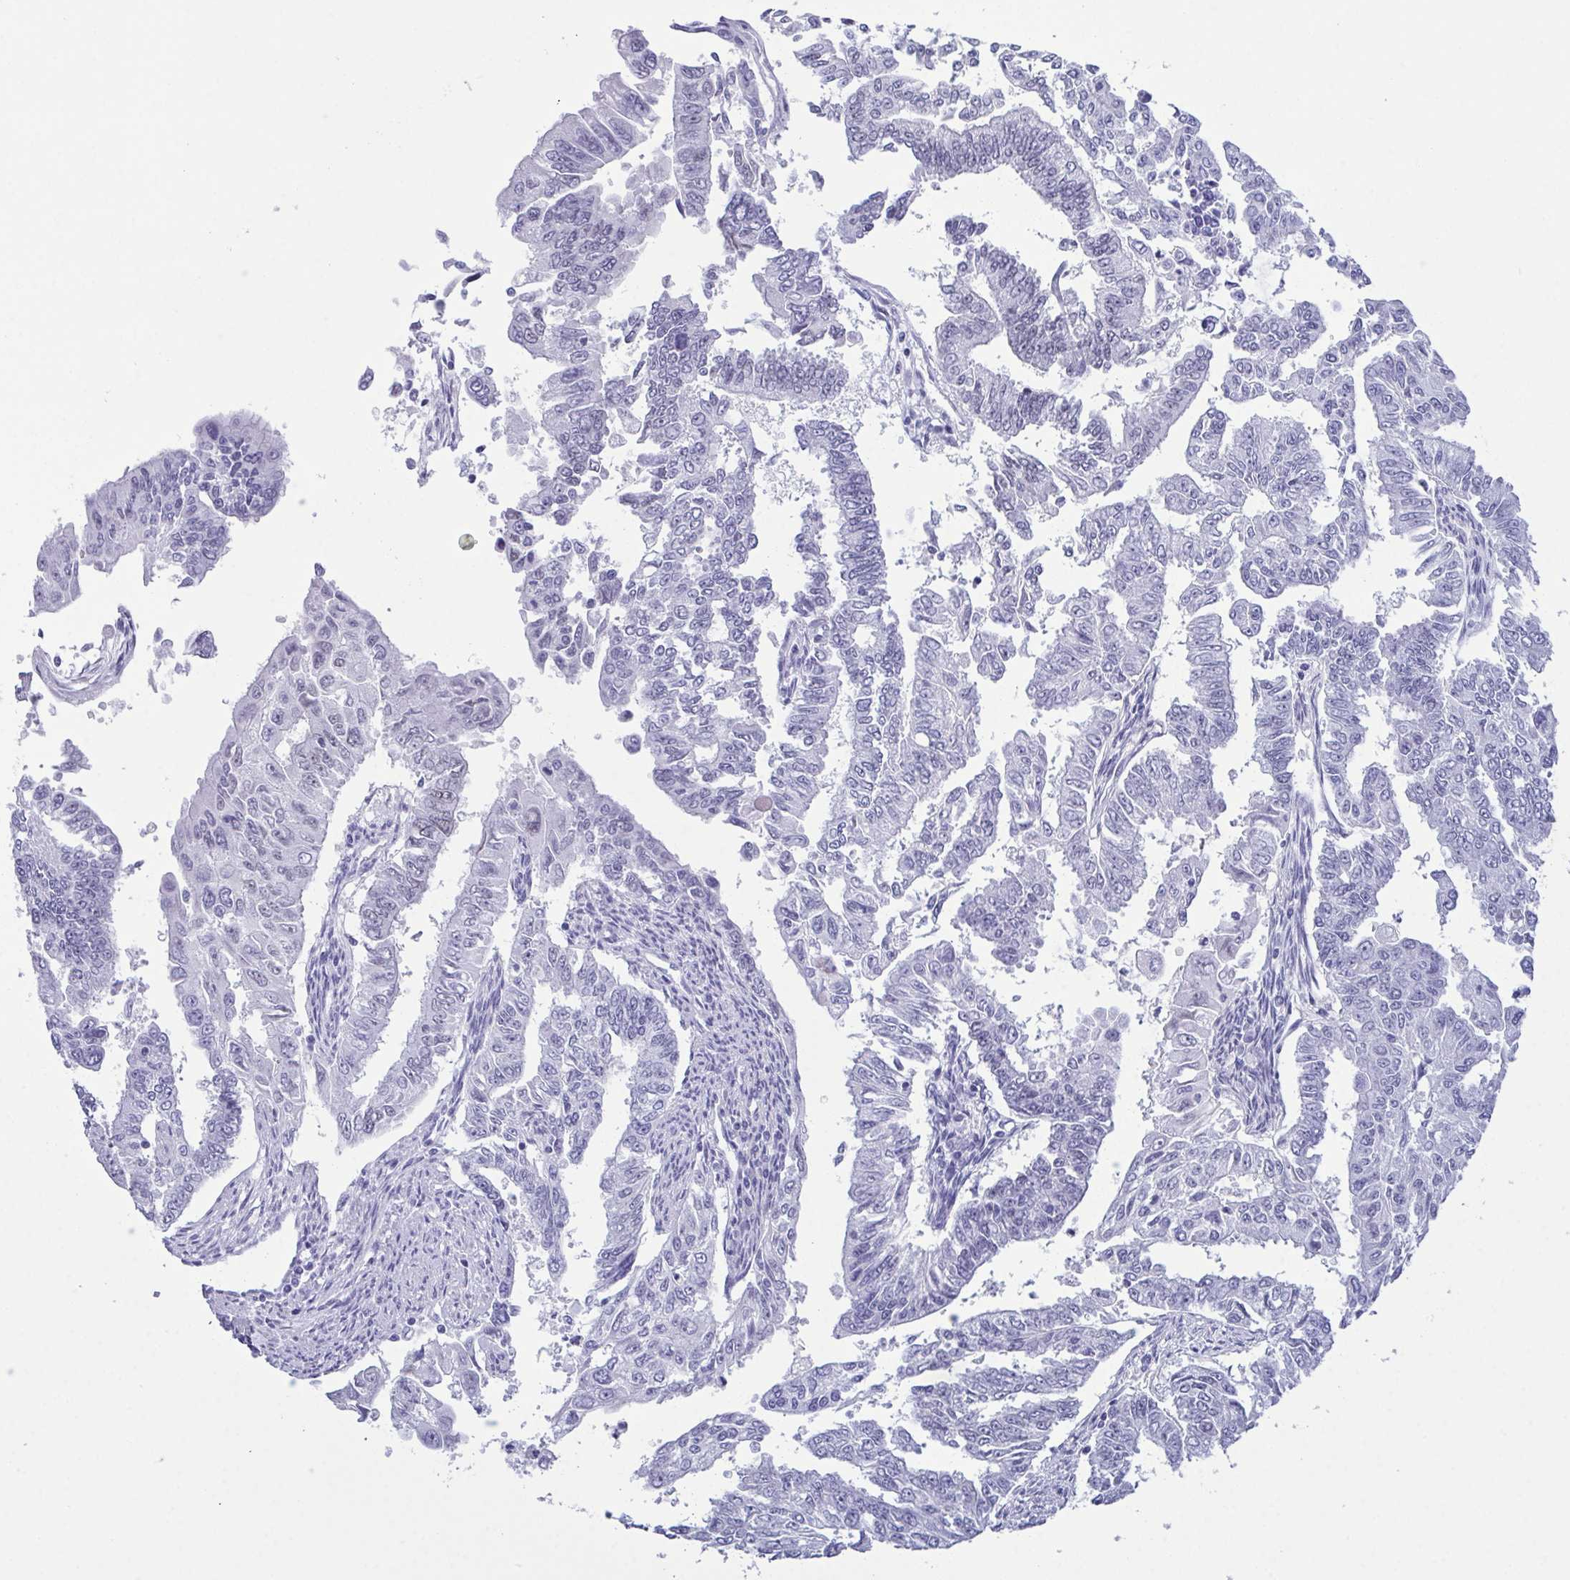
{"staining": {"intensity": "negative", "quantity": "none", "location": "none"}, "tissue": "endometrial cancer", "cell_type": "Tumor cells", "image_type": "cancer", "snomed": [{"axis": "morphology", "description": "Adenocarcinoma, NOS"}, {"axis": "topography", "description": "Uterus"}], "caption": "Immunohistochemical staining of adenocarcinoma (endometrial) shows no significant positivity in tumor cells.", "gene": "SUGP2", "patient": {"sex": "female", "age": 59}}